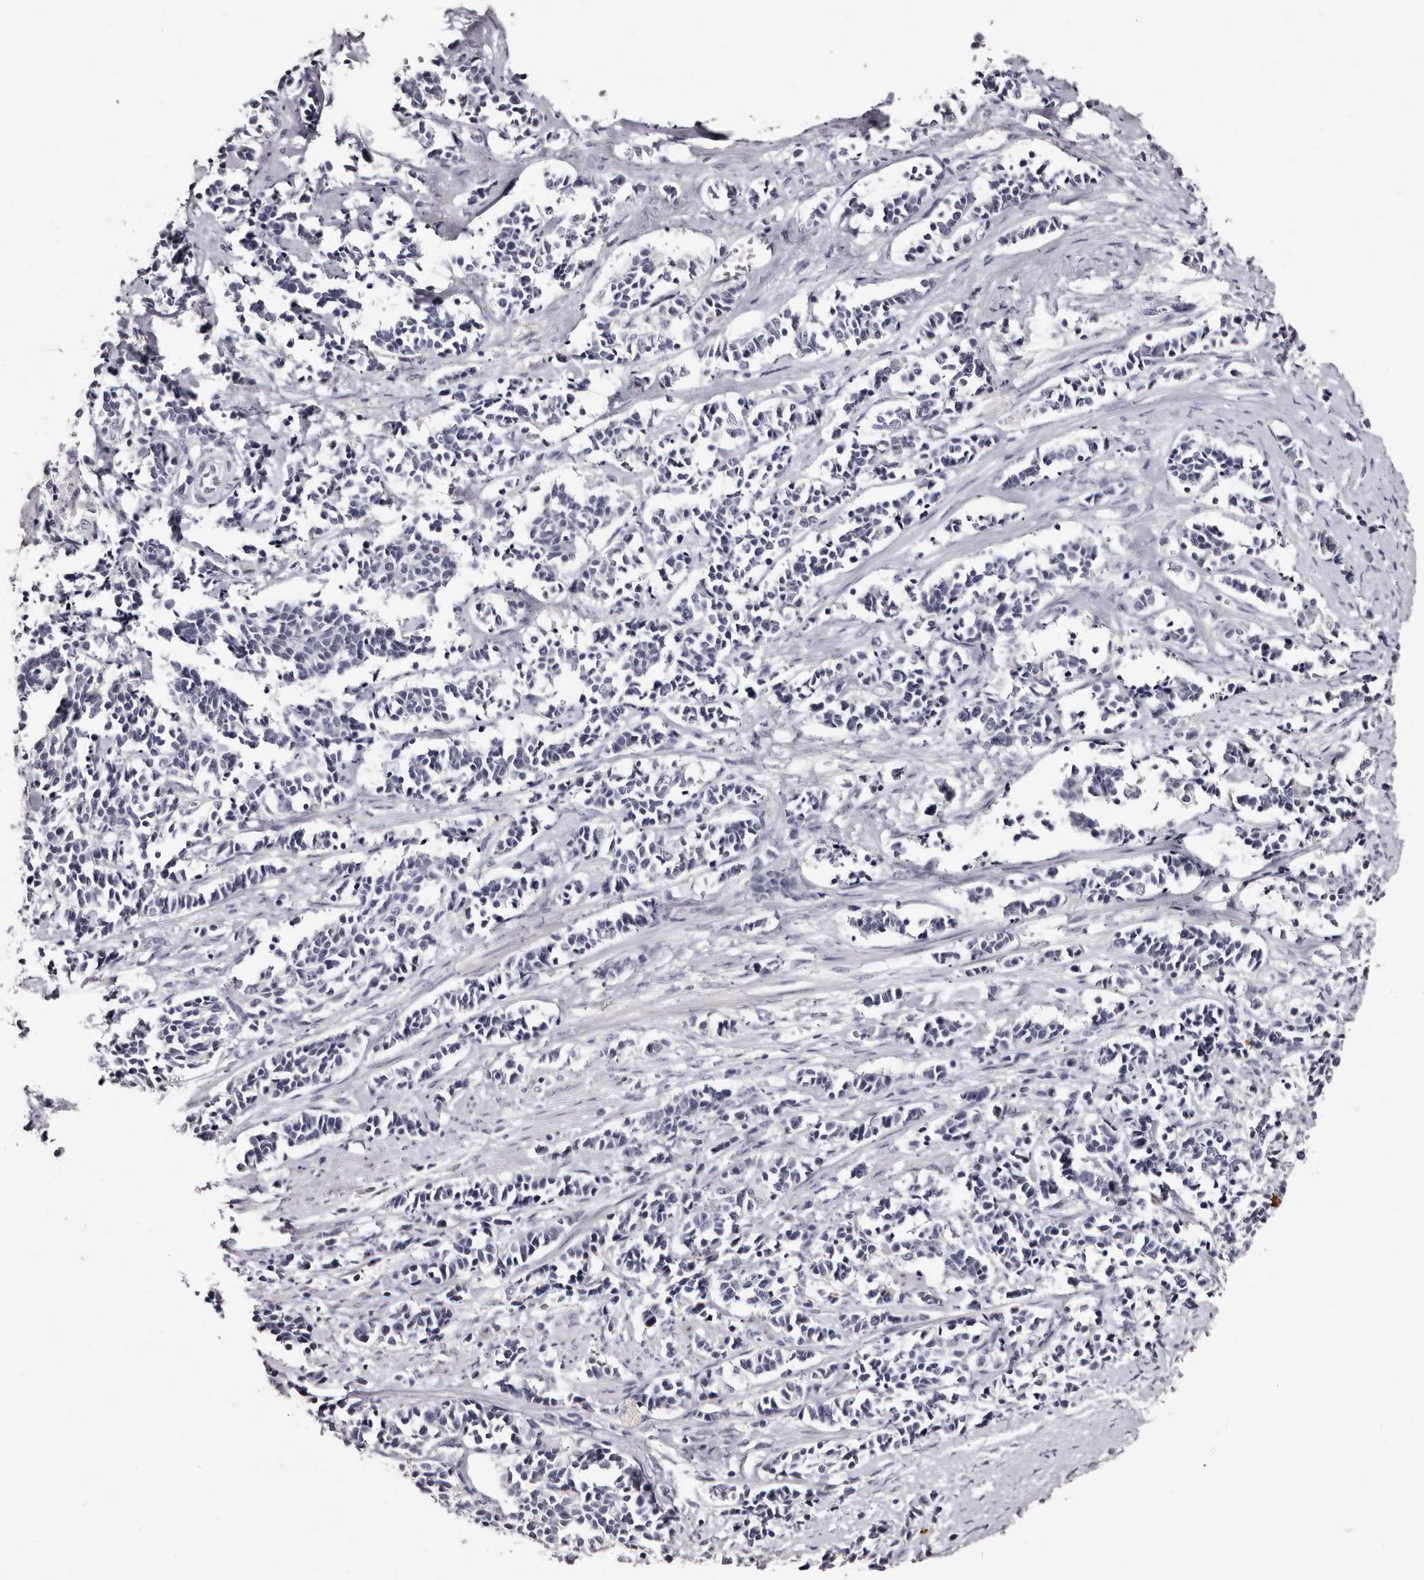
{"staining": {"intensity": "negative", "quantity": "none", "location": "none"}, "tissue": "cervical cancer", "cell_type": "Tumor cells", "image_type": "cancer", "snomed": [{"axis": "morphology", "description": "Normal tissue, NOS"}, {"axis": "morphology", "description": "Squamous cell carcinoma, NOS"}, {"axis": "topography", "description": "Cervix"}], "caption": "Immunohistochemical staining of human cervical cancer demonstrates no significant positivity in tumor cells.", "gene": "TBC1D22B", "patient": {"sex": "female", "age": 35}}